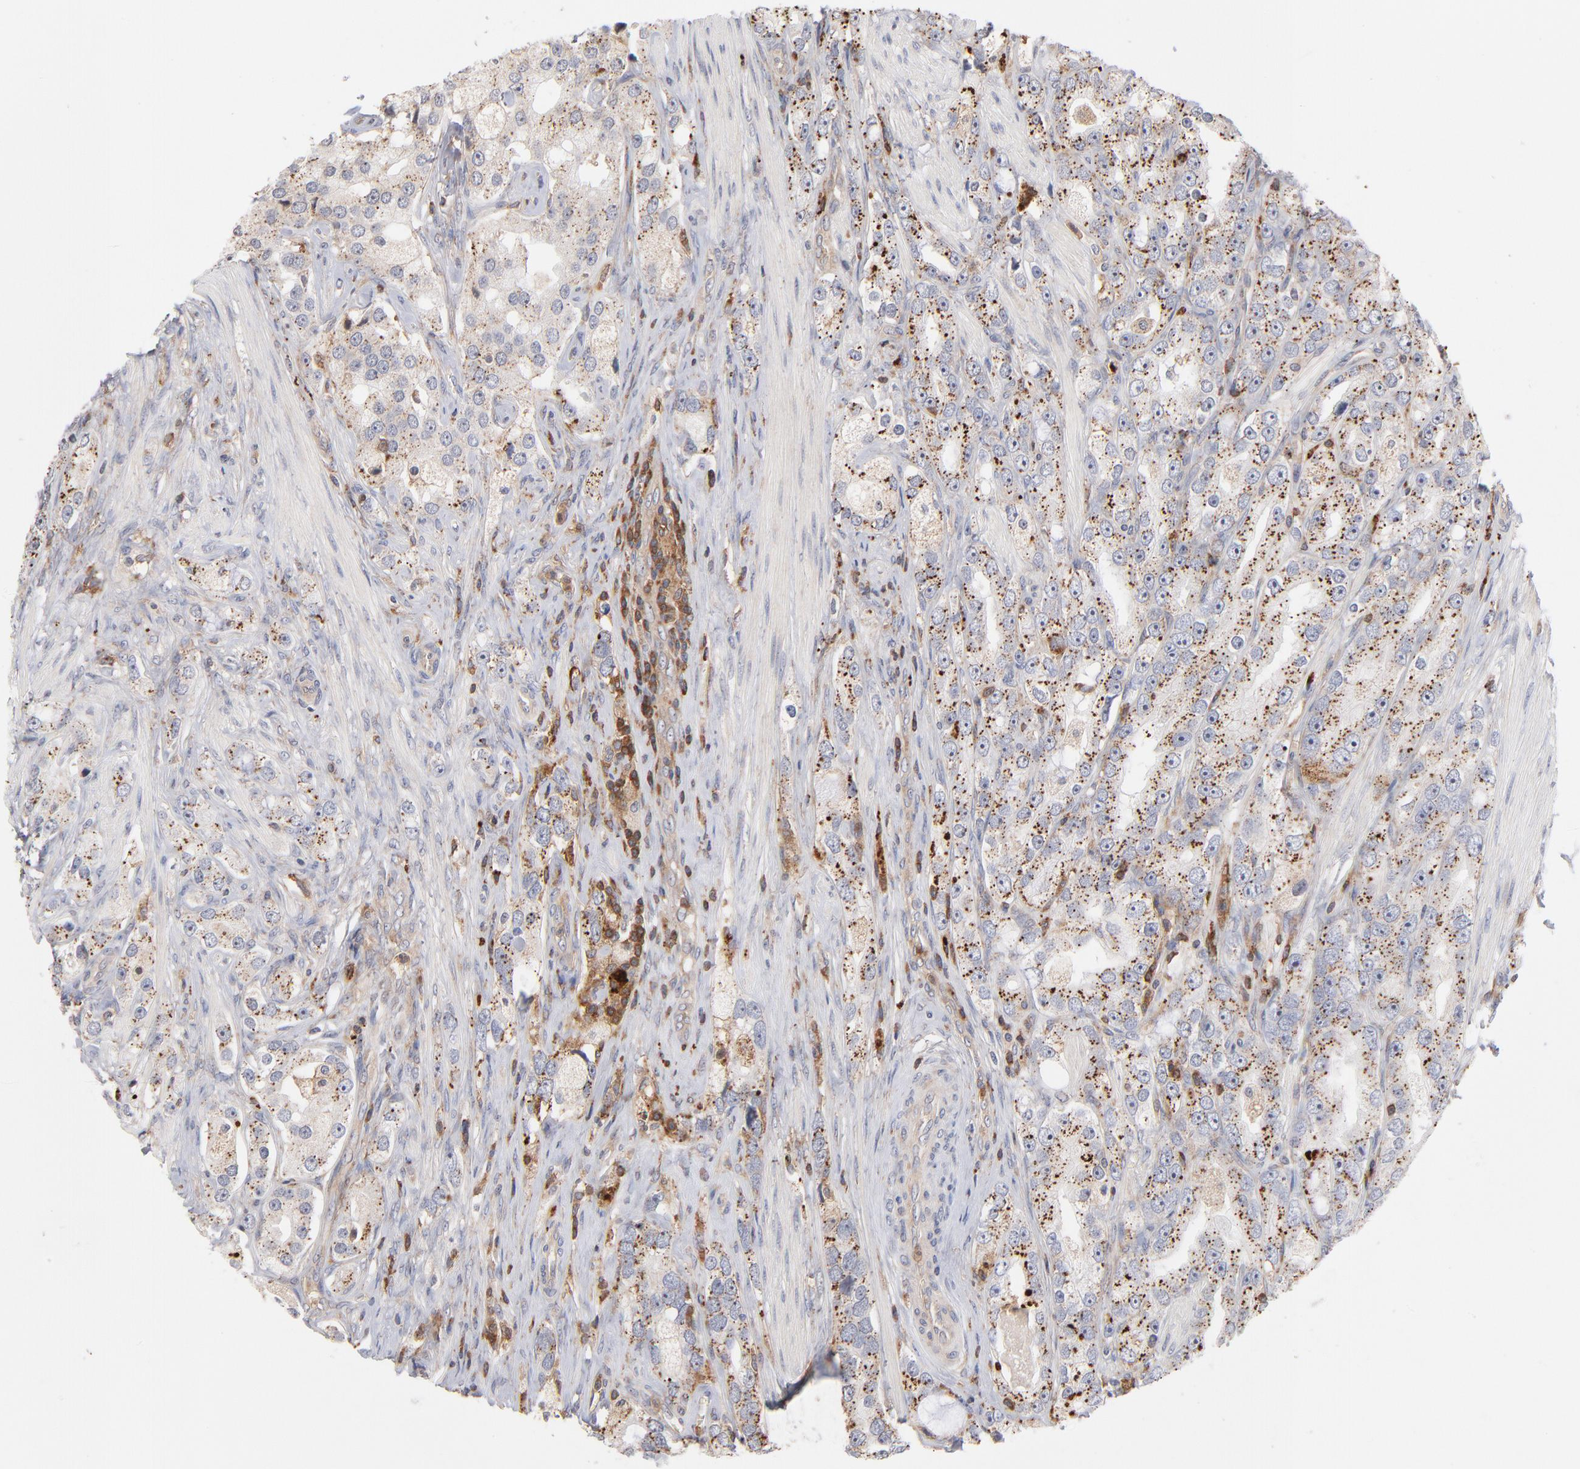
{"staining": {"intensity": "moderate", "quantity": ">75%", "location": "cytoplasmic/membranous"}, "tissue": "prostate cancer", "cell_type": "Tumor cells", "image_type": "cancer", "snomed": [{"axis": "morphology", "description": "Adenocarcinoma, High grade"}, {"axis": "topography", "description": "Prostate"}], "caption": "The immunohistochemical stain shows moderate cytoplasmic/membranous positivity in tumor cells of adenocarcinoma (high-grade) (prostate) tissue. (DAB = brown stain, brightfield microscopy at high magnification).", "gene": "WIPF1", "patient": {"sex": "male", "age": 63}}